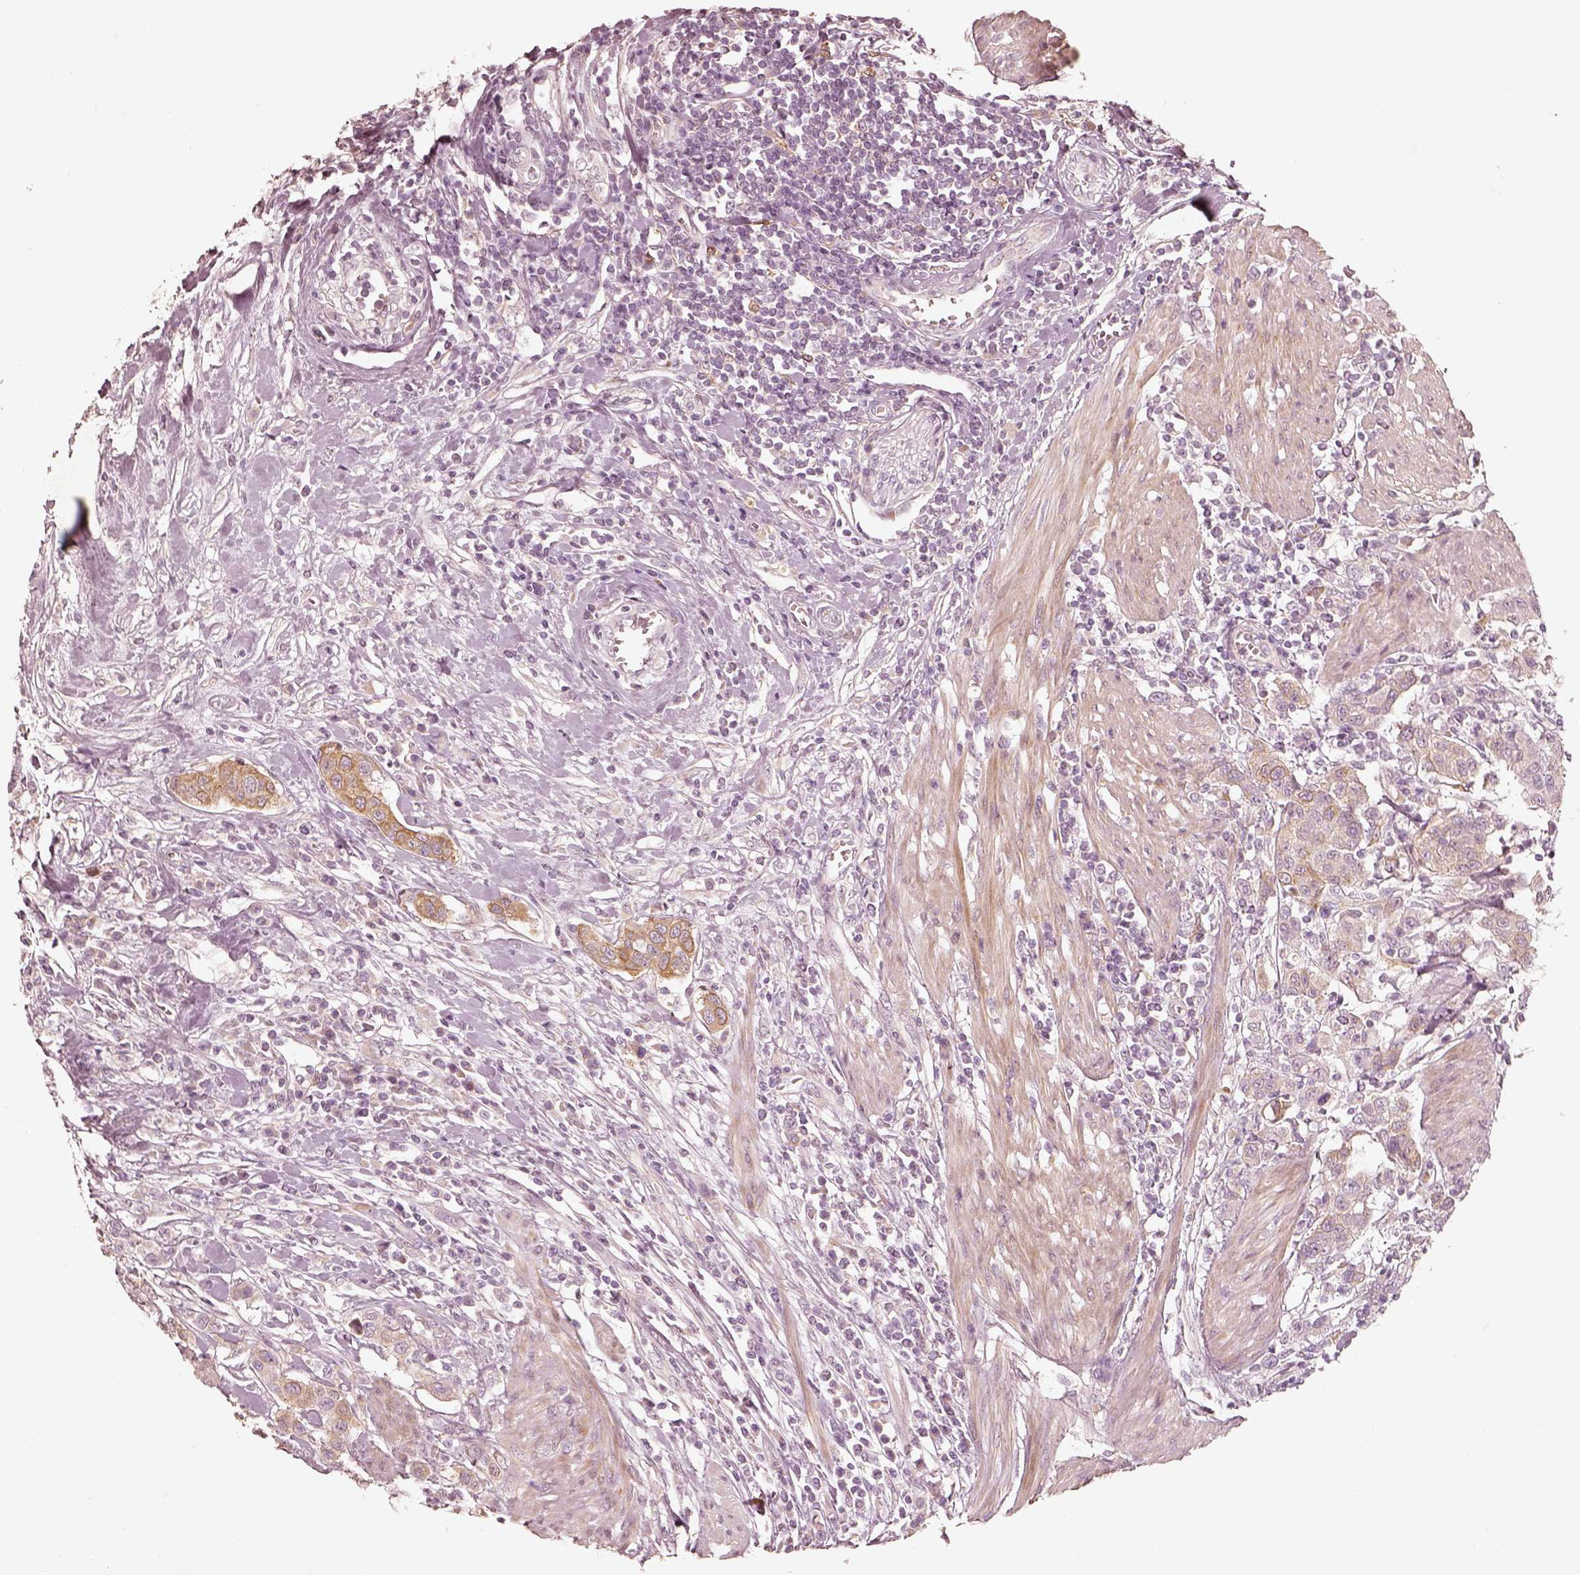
{"staining": {"intensity": "moderate", "quantity": ">75%", "location": "cytoplasmic/membranous"}, "tissue": "urothelial cancer", "cell_type": "Tumor cells", "image_type": "cancer", "snomed": [{"axis": "morphology", "description": "Urothelial carcinoma, High grade"}, {"axis": "topography", "description": "Urinary bladder"}], "caption": "This micrograph exhibits immunohistochemistry staining of high-grade urothelial carcinoma, with medium moderate cytoplasmic/membranous expression in about >75% of tumor cells.", "gene": "WLS", "patient": {"sex": "female", "age": 58}}